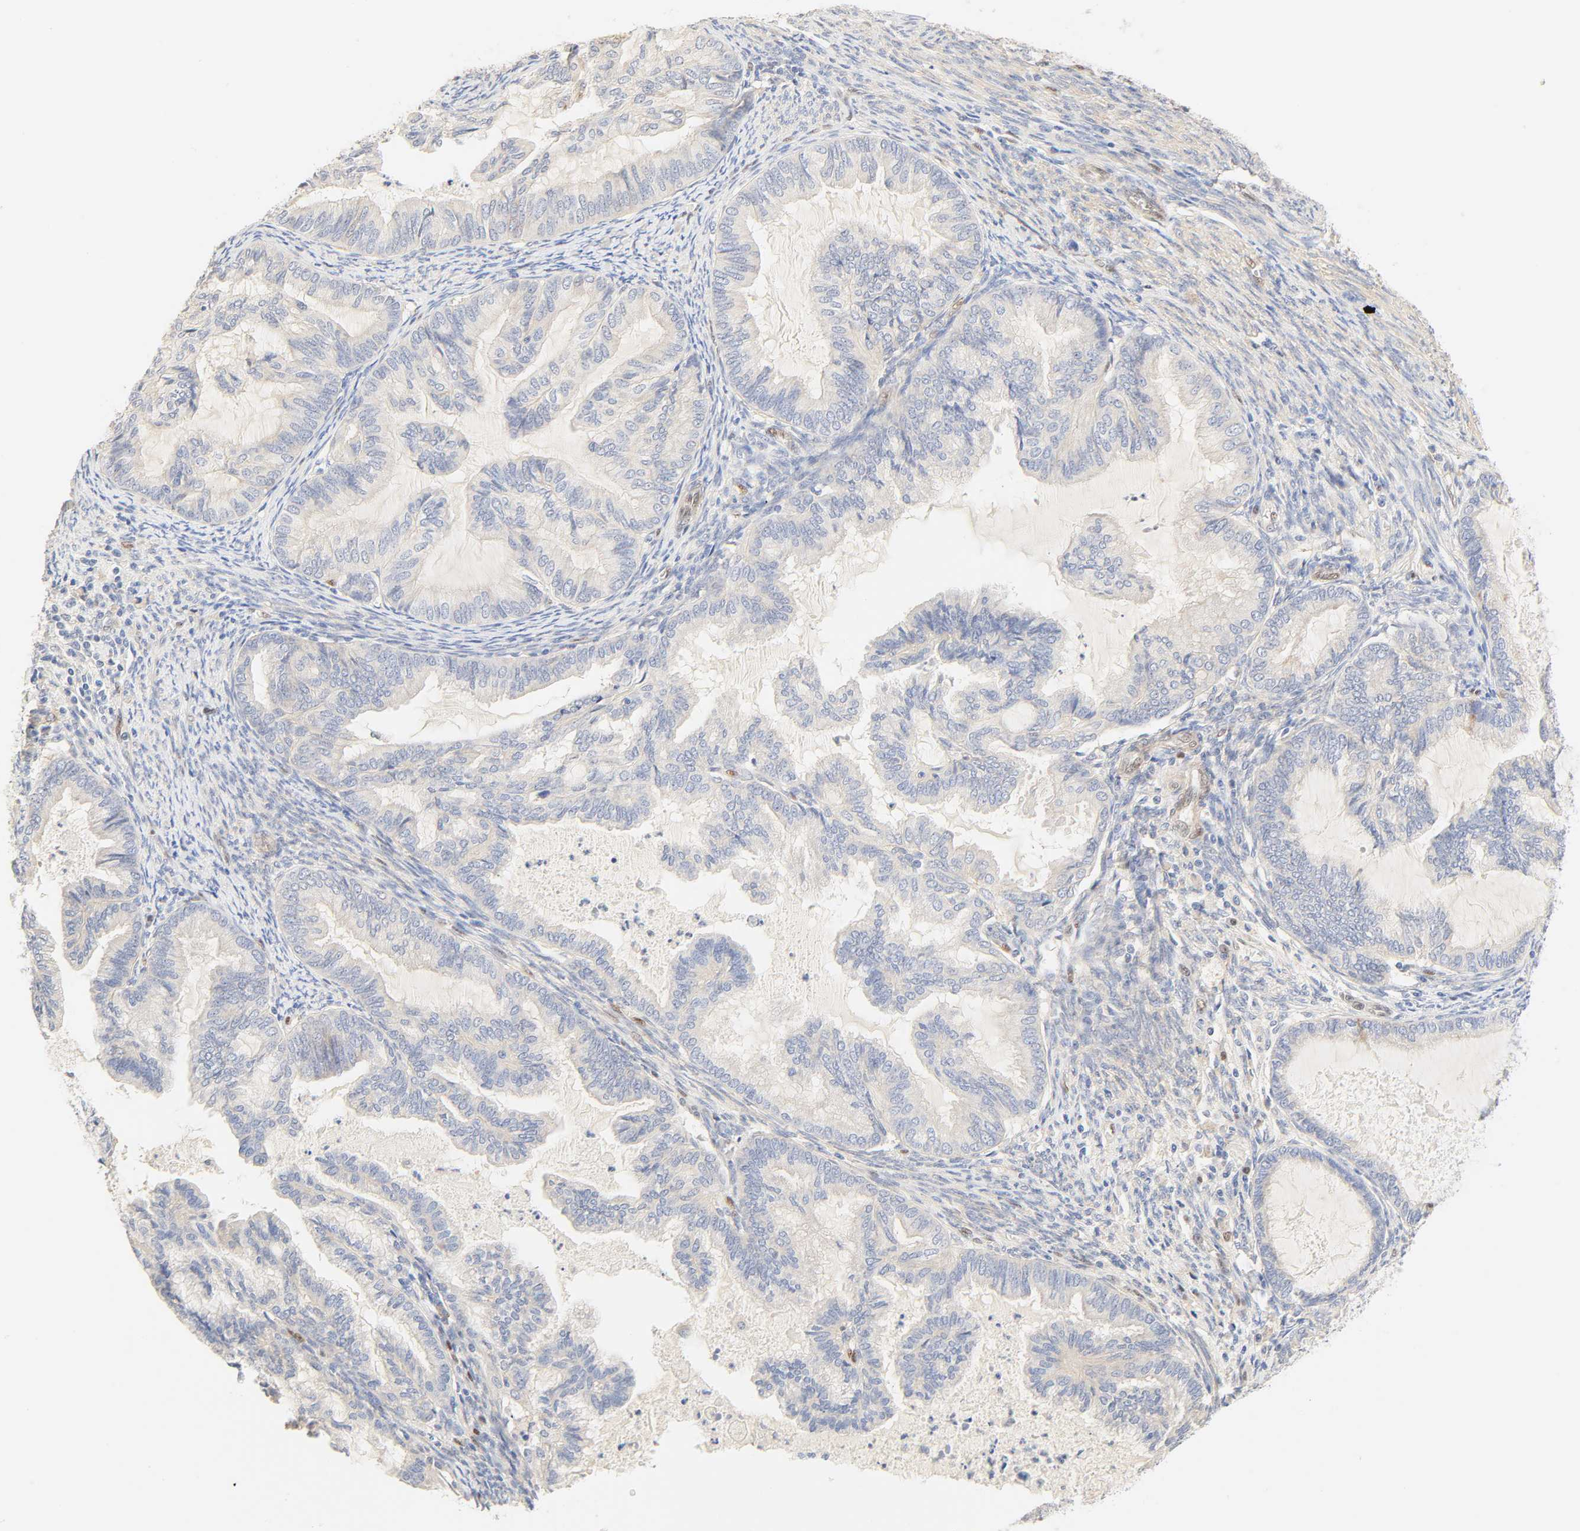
{"staining": {"intensity": "negative", "quantity": "none", "location": "none"}, "tissue": "cervical cancer", "cell_type": "Tumor cells", "image_type": "cancer", "snomed": [{"axis": "morphology", "description": "Normal tissue, NOS"}, {"axis": "morphology", "description": "Adenocarcinoma, NOS"}, {"axis": "topography", "description": "Cervix"}, {"axis": "topography", "description": "Endometrium"}], "caption": "An immunohistochemistry (IHC) micrograph of cervical cancer is shown. There is no staining in tumor cells of cervical cancer.", "gene": "BORCS8-MEF2B", "patient": {"sex": "female", "age": 86}}